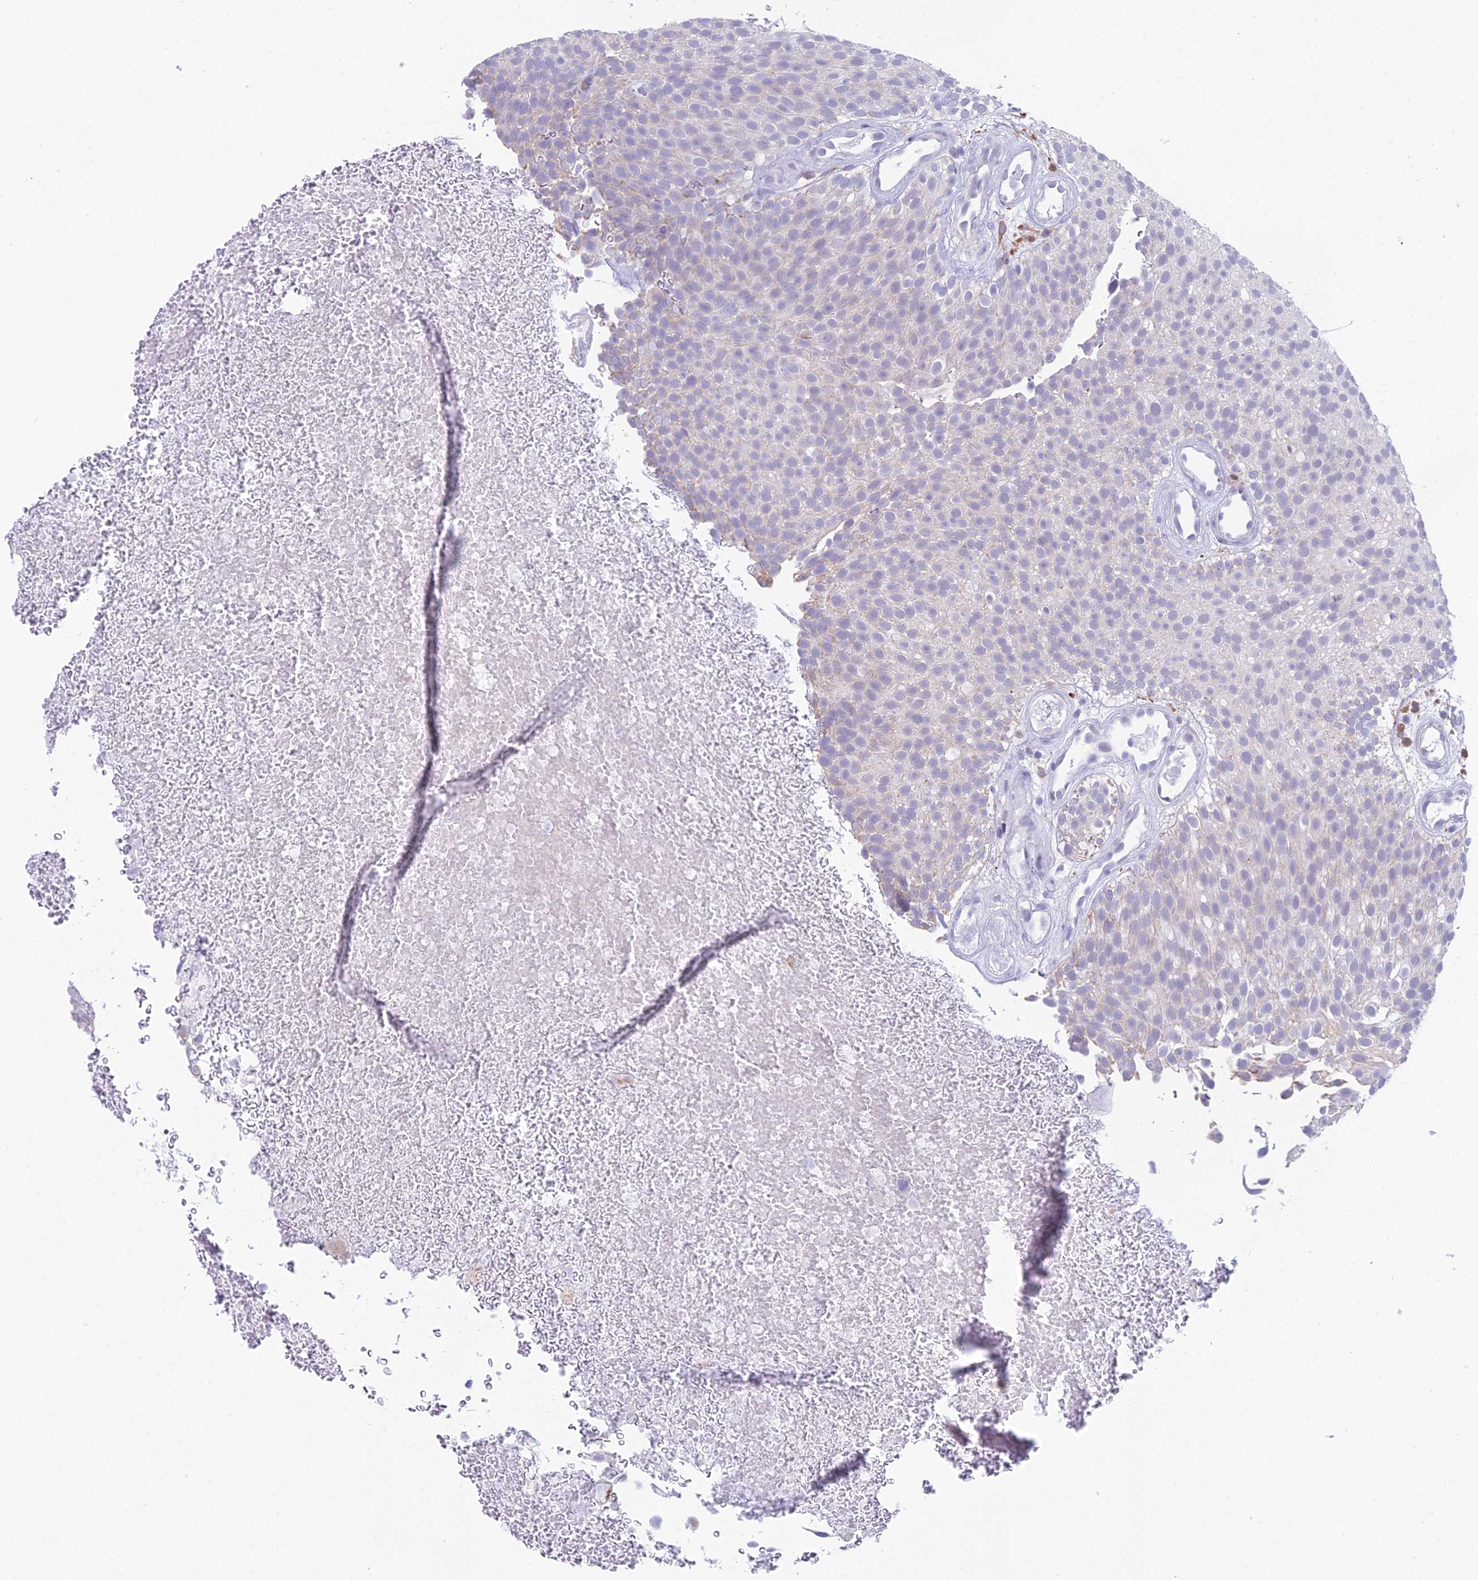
{"staining": {"intensity": "negative", "quantity": "none", "location": "none"}, "tissue": "urothelial cancer", "cell_type": "Tumor cells", "image_type": "cancer", "snomed": [{"axis": "morphology", "description": "Urothelial carcinoma, Low grade"}, {"axis": "topography", "description": "Urinary bladder"}], "caption": "Tumor cells are negative for brown protein staining in urothelial carcinoma (low-grade).", "gene": "CC2D2A", "patient": {"sex": "male", "age": 78}}